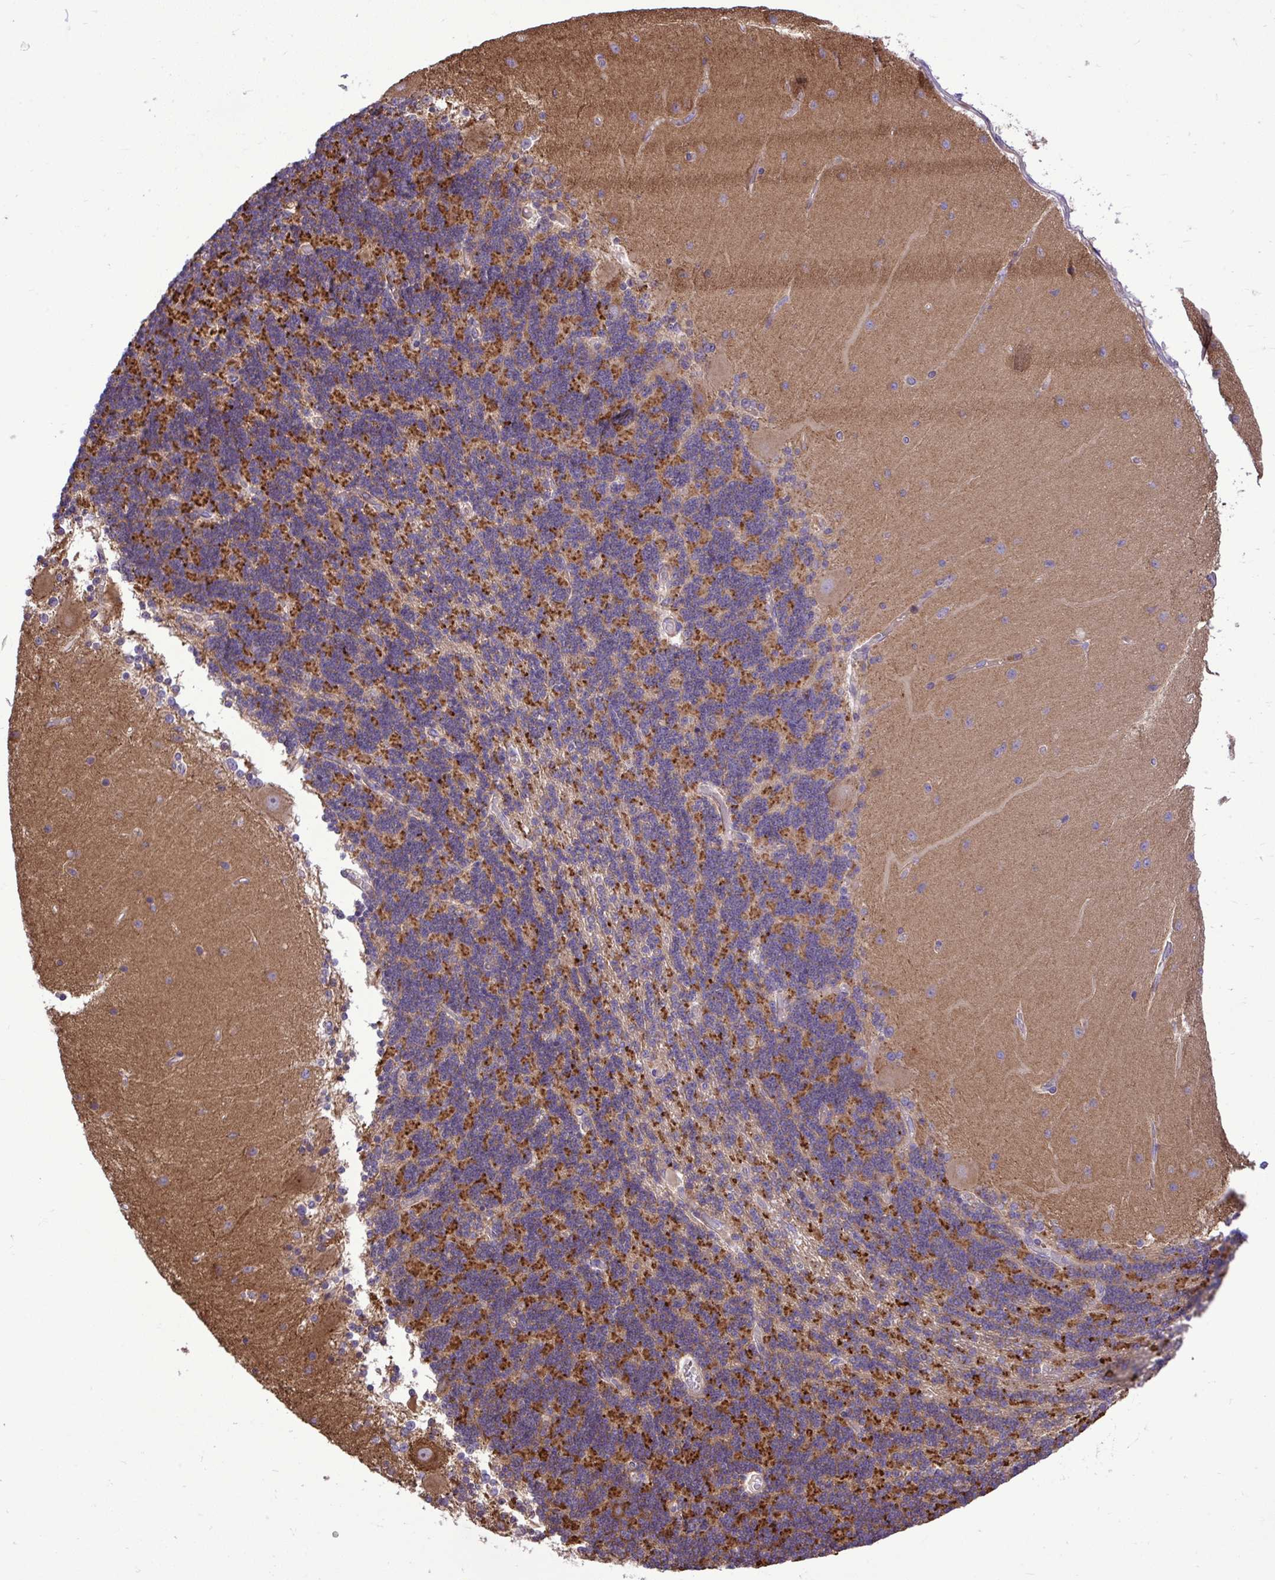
{"staining": {"intensity": "moderate", "quantity": "25%-75%", "location": "cytoplasmic/membranous"}, "tissue": "cerebellum", "cell_type": "Cells in granular layer", "image_type": "normal", "snomed": [{"axis": "morphology", "description": "Normal tissue, NOS"}, {"axis": "topography", "description": "Cerebellum"}], "caption": "Brown immunohistochemical staining in unremarkable human cerebellum demonstrates moderate cytoplasmic/membranous expression in about 25%-75% of cells in granular layer. The protein is stained brown, and the nuclei are stained in blue (DAB IHC with brightfield microscopy, high magnification).", "gene": "PAIP2", "patient": {"sex": "female", "age": 54}}